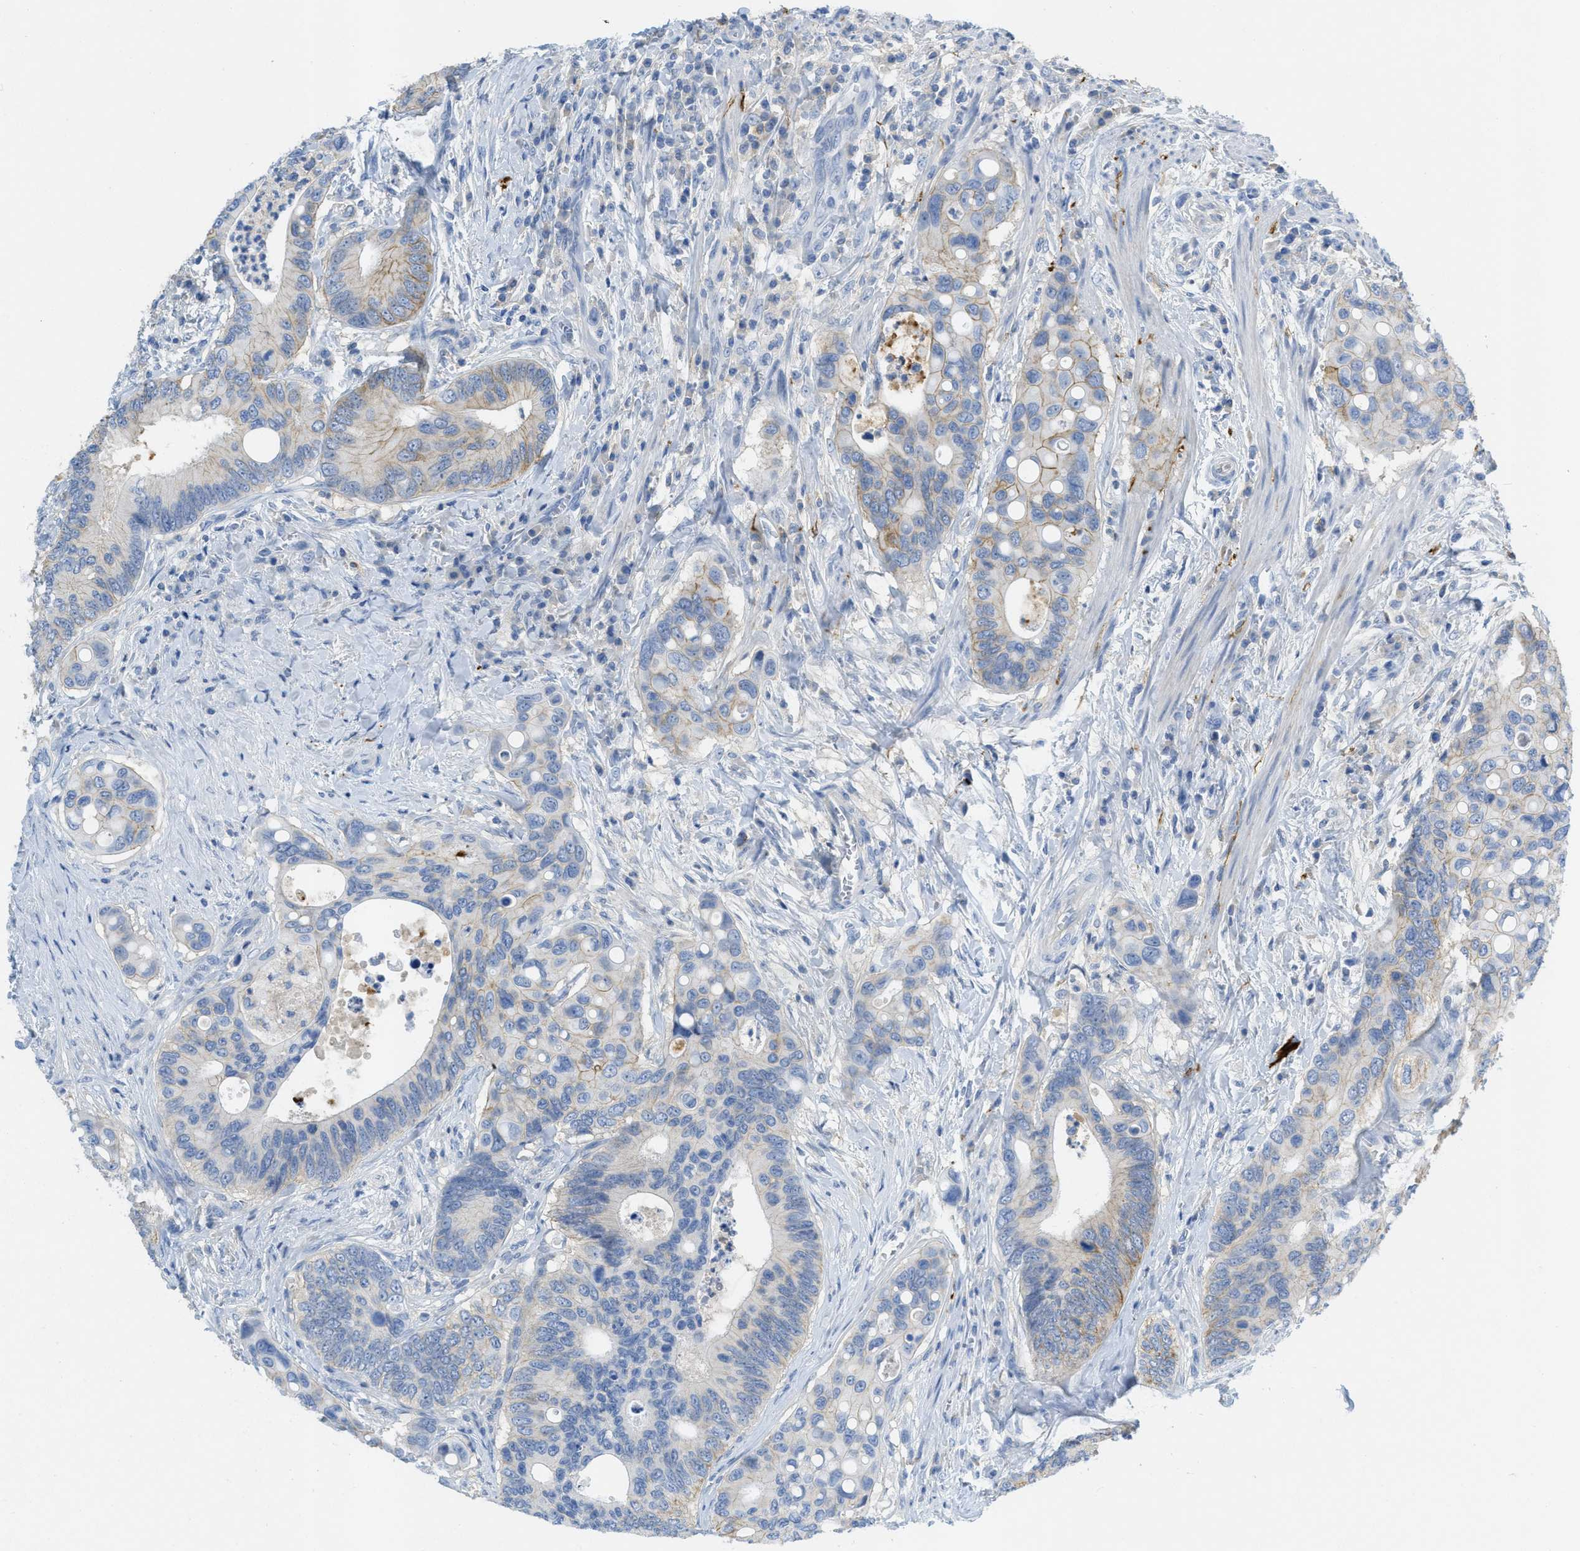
{"staining": {"intensity": "moderate", "quantity": "<25%", "location": "cytoplasmic/membranous"}, "tissue": "colorectal cancer", "cell_type": "Tumor cells", "image_type": "cancer", "snomed": [{"axis": "morphology", "description": "Inflammation, NOS"}, {"axis": "morphology", "description": "Adenocarcinoma, NOS"}, {"axis": "topography", "description": "Colon"}], "caption": "IHC histopathology image of neoplastic tissue: human adenocarcinoma (colorectal) stained using immunohistochemistry (IHC) exhibits low levels of moderate protein expression localized specifically in the cytoplasmic/membranous of tumor cells, appearing as a cytoplasmic/membranous brown color.", "gene": "CNNM4", "patient": {"sex": "male", "age": 72}}